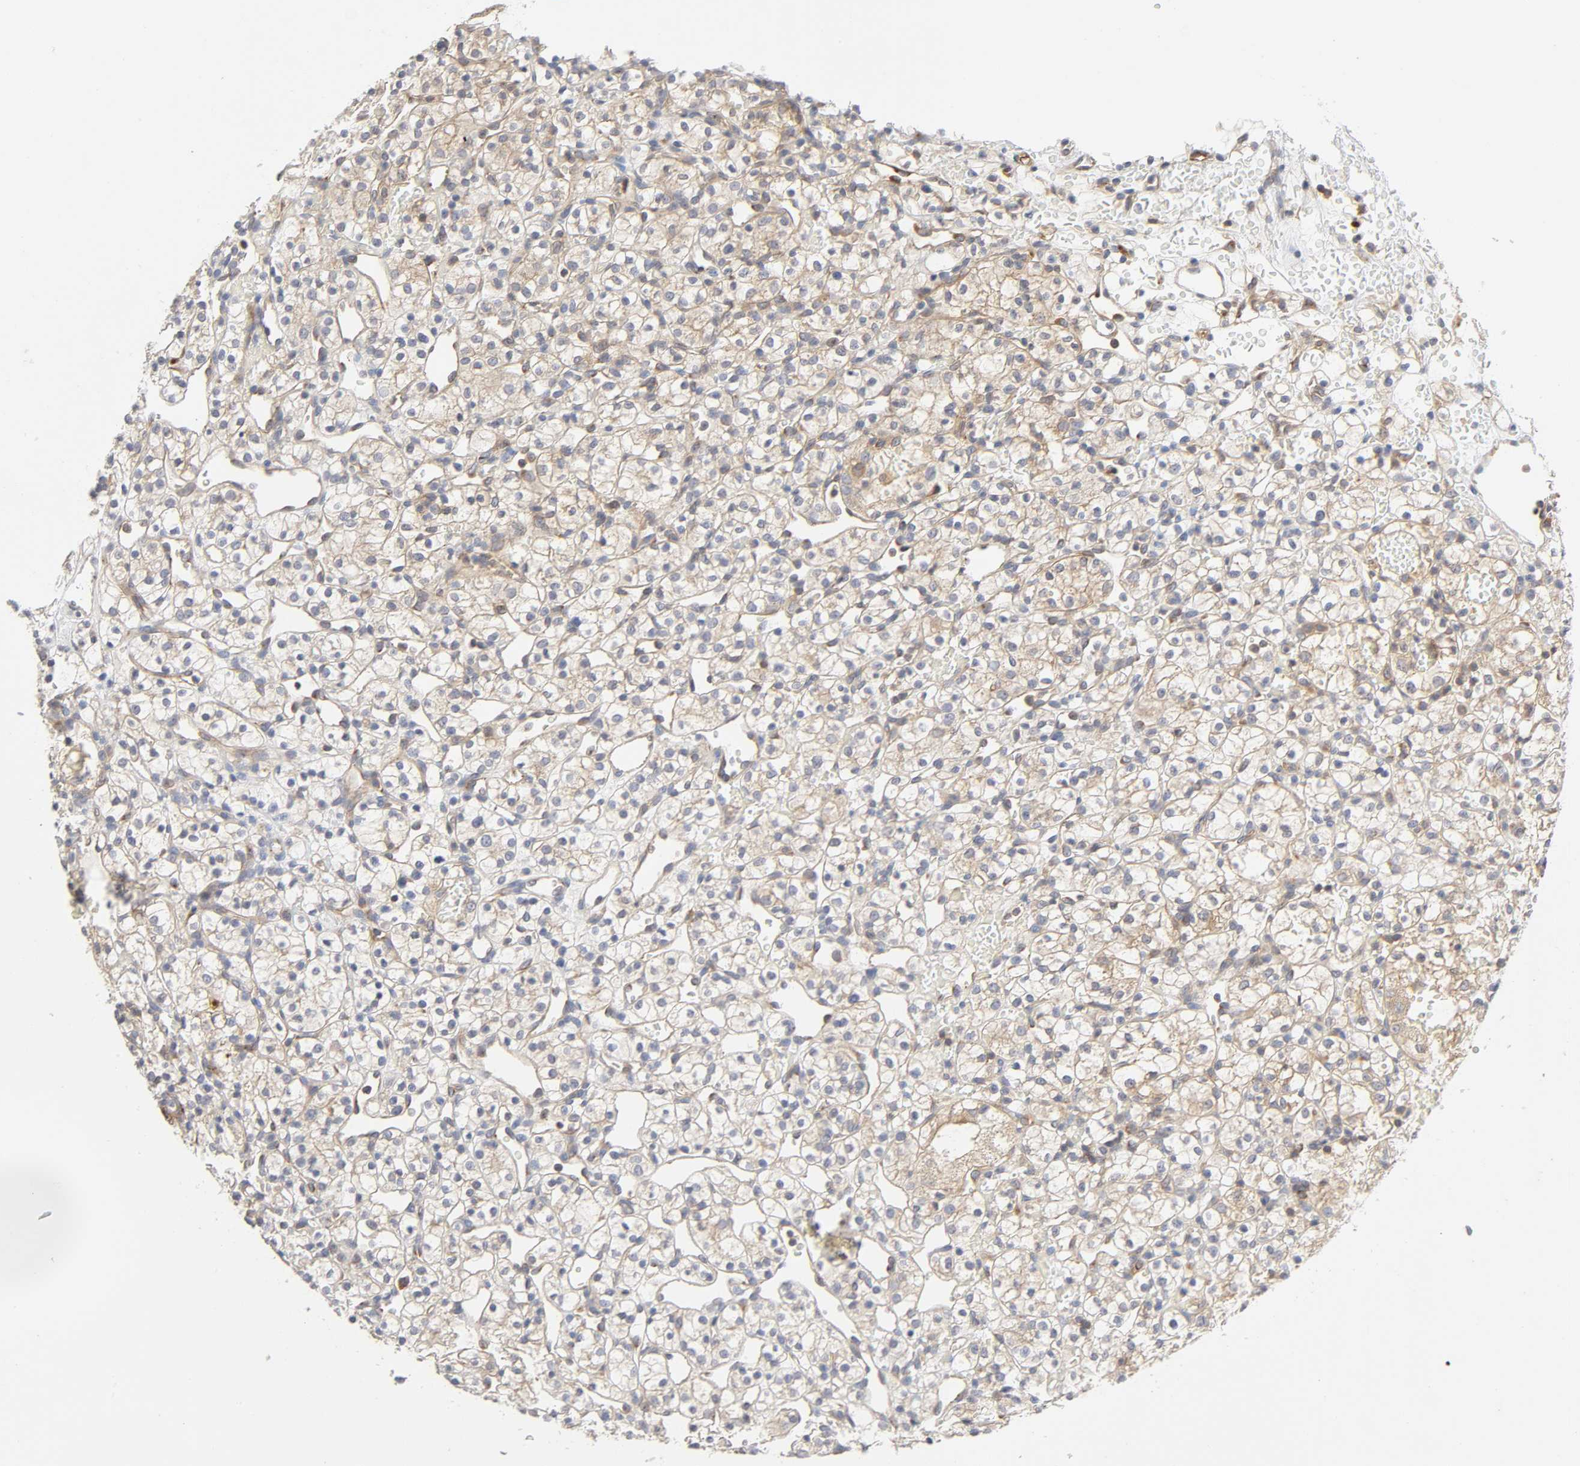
{"staining": {"intensity": "weak", "quantity": "<25%", "location": "cytoplasmic/membranous"}, "tissue": "renal cancer", "cell_type": "Tumor cells", "image_type": "cancer", "snomed": [{"axis": "morphology", "description": "Adenocarcinoma, NOS"}, {"axis": "topography", "description": "Kidney"}], "caption": "DAB (3,3'-diaminobenzidine) immunohistochemical staining of human renal cancer reveals no significant expression in tumor cells. (DAB (3,3'-diaminobenzidine) IHC with hematoxylin counter stain).", "gene": "SCHIP1", "patient": {"sex": "female", "age": 60}}